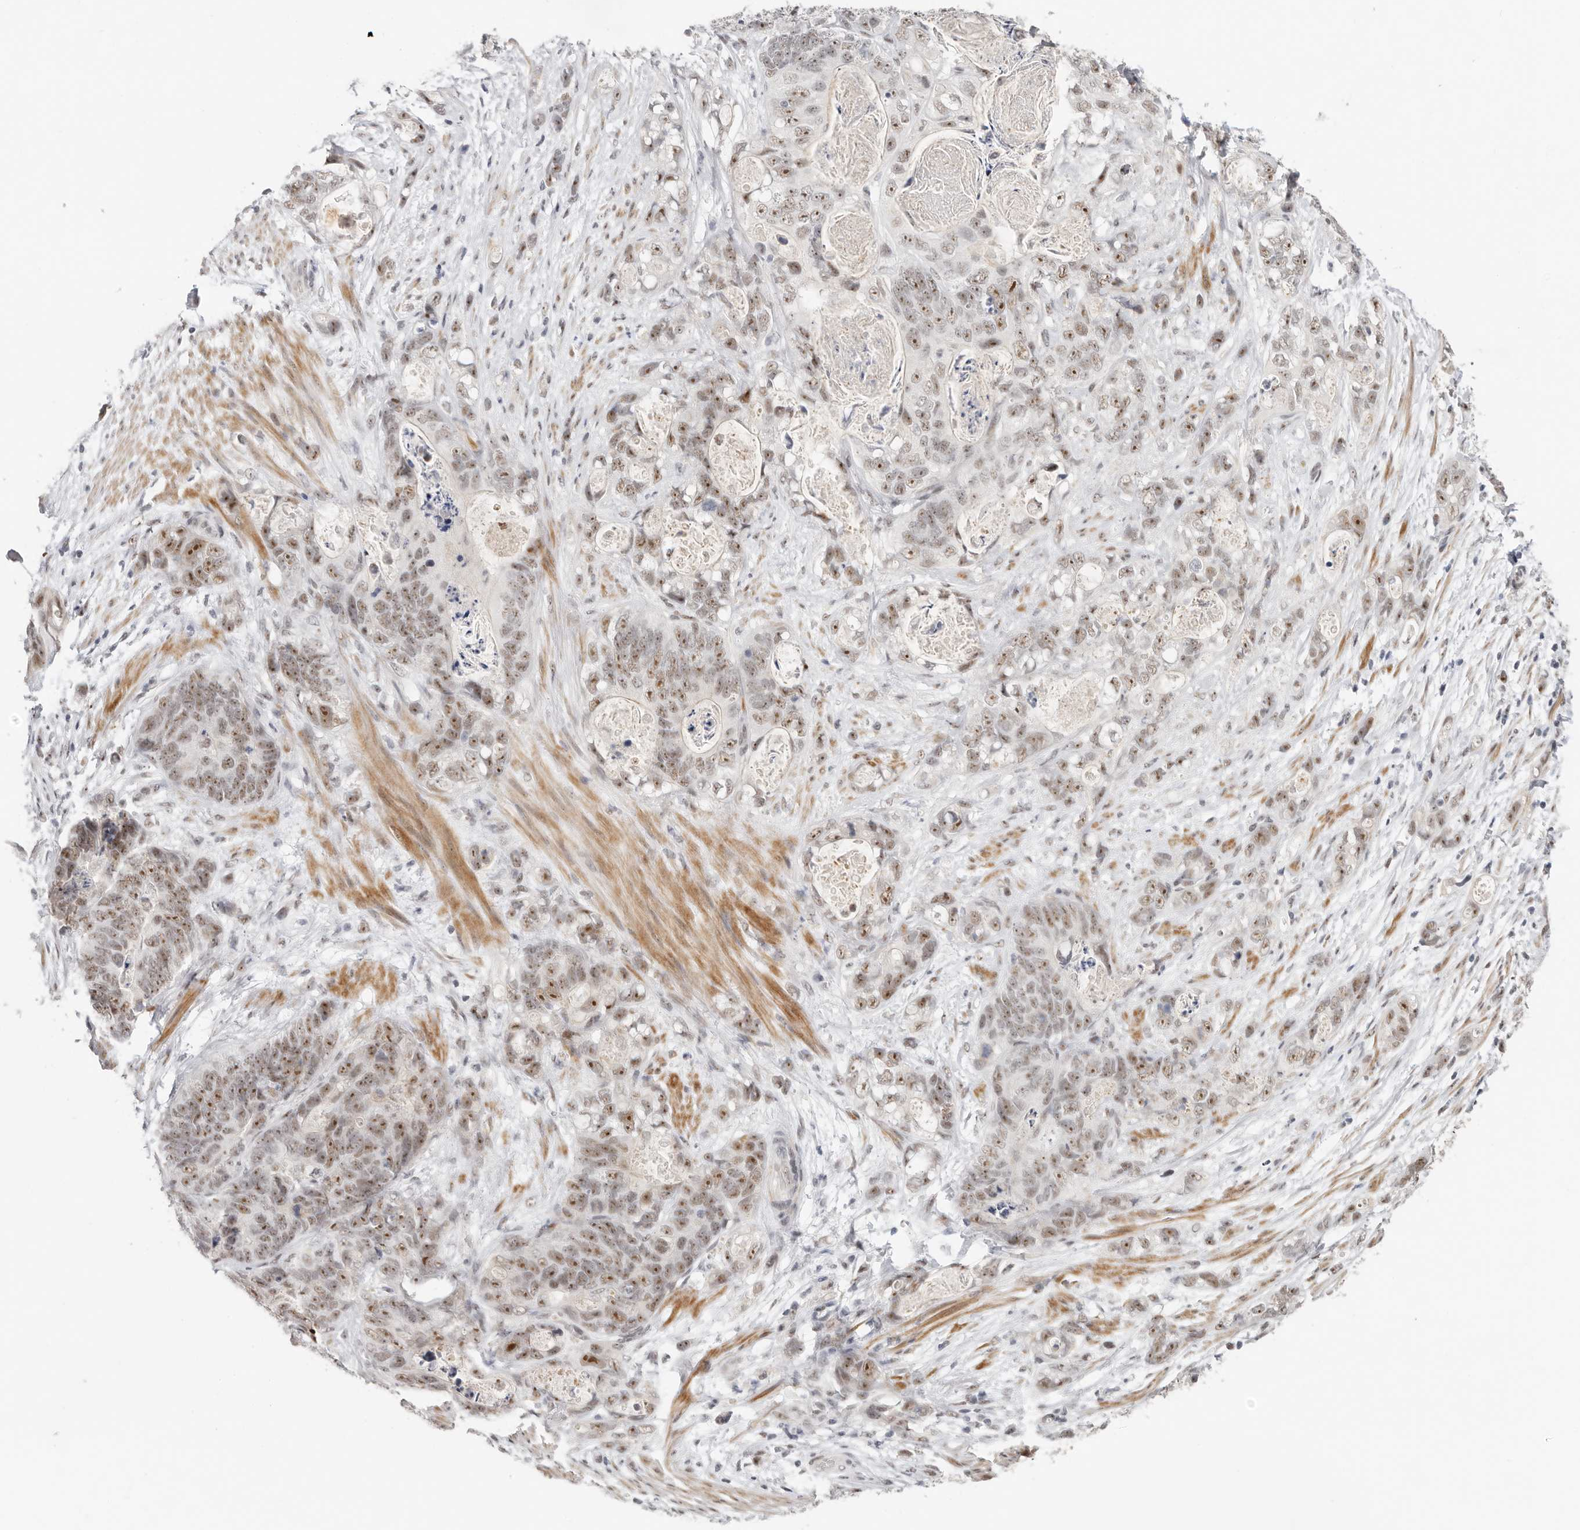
{"staining": {"intensity": "moderate", "quantity": ">75%", "location": "nuclear"}, "tissue": "stomach cancer", "cell_type": "Tumor cells", "image_type": "cancer", "snomed": [{"axis": "morphology", "description": "Normal tissue, NOS"}, {"axis": "morphology", "description": "Adenocarcinoma, NOS"}, {"axis": "topography", "description": "Stomach"}], "caption": "Stomach adenocarcinoma tissue shows moderate nuclear positivity in approximately >75% of tumor cells", "gene": "LARP7", "patient": {"sex": "female", "age": 89}}